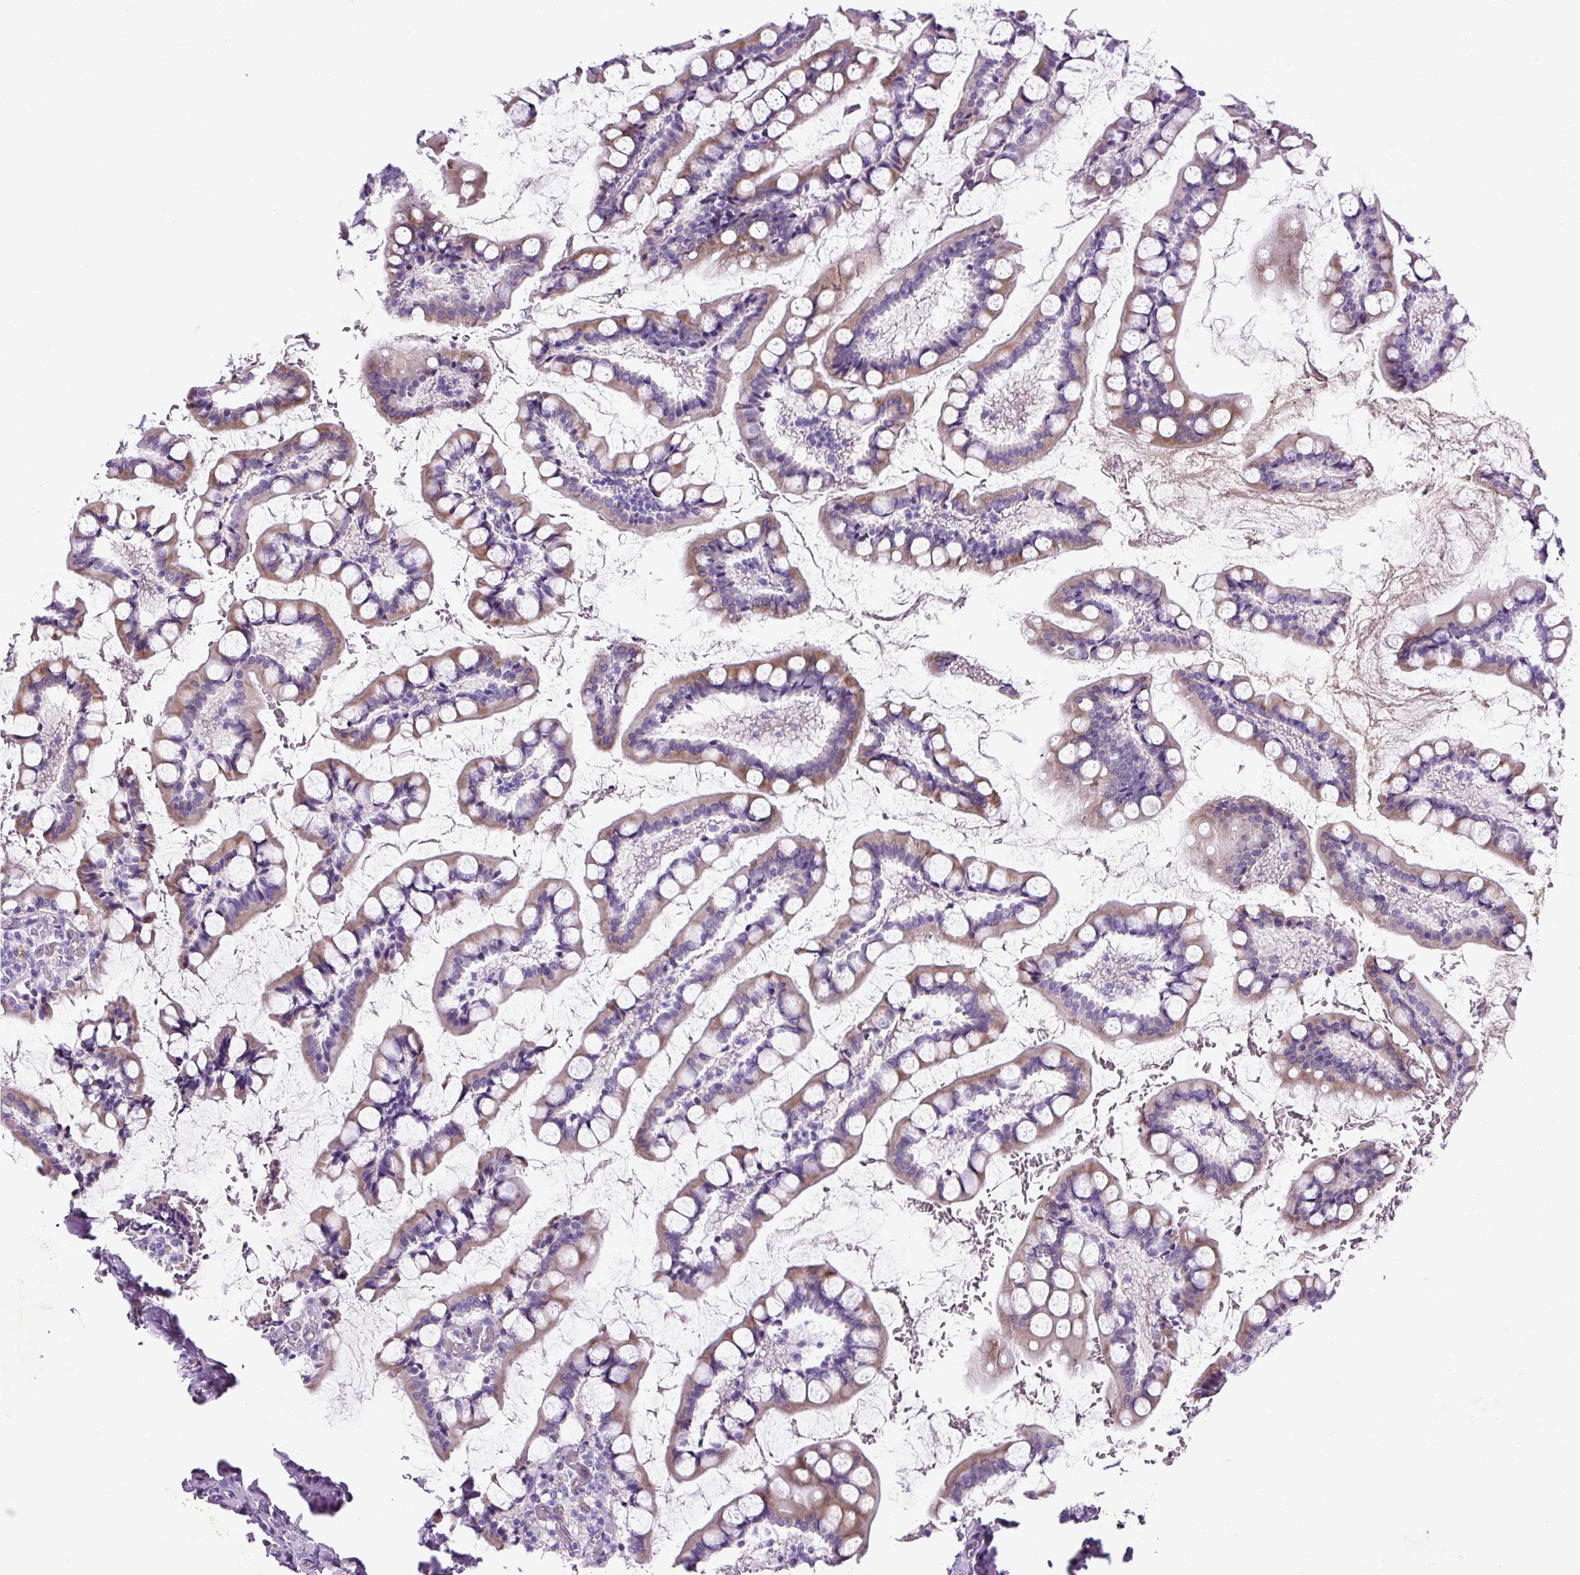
{"staining": {"intensity": "moderate", "quantity": "25%-75%", "location": "cytoplasmic/membranous"}, "tissue": "small intestine", "cell_type": "Glandular cells", "image_type": "normal", "snomed": [{"axis": "morphology", "description": "Normal tissue, NOS"}, {"axis": "topography", "description": "Small intestine"}], "caption": "An image of human small intestine stained for a protein displays moderate cytoplasmic/membranous brown staining in glandular cells. The staining was performed using DAB (3,3'-diaminobenzidine), with brown indicating positive protein expression. Nuclei are stained blue with hematoxylin.", "gene": "SP8", "patient": {"sex": "male", "age": 52}}